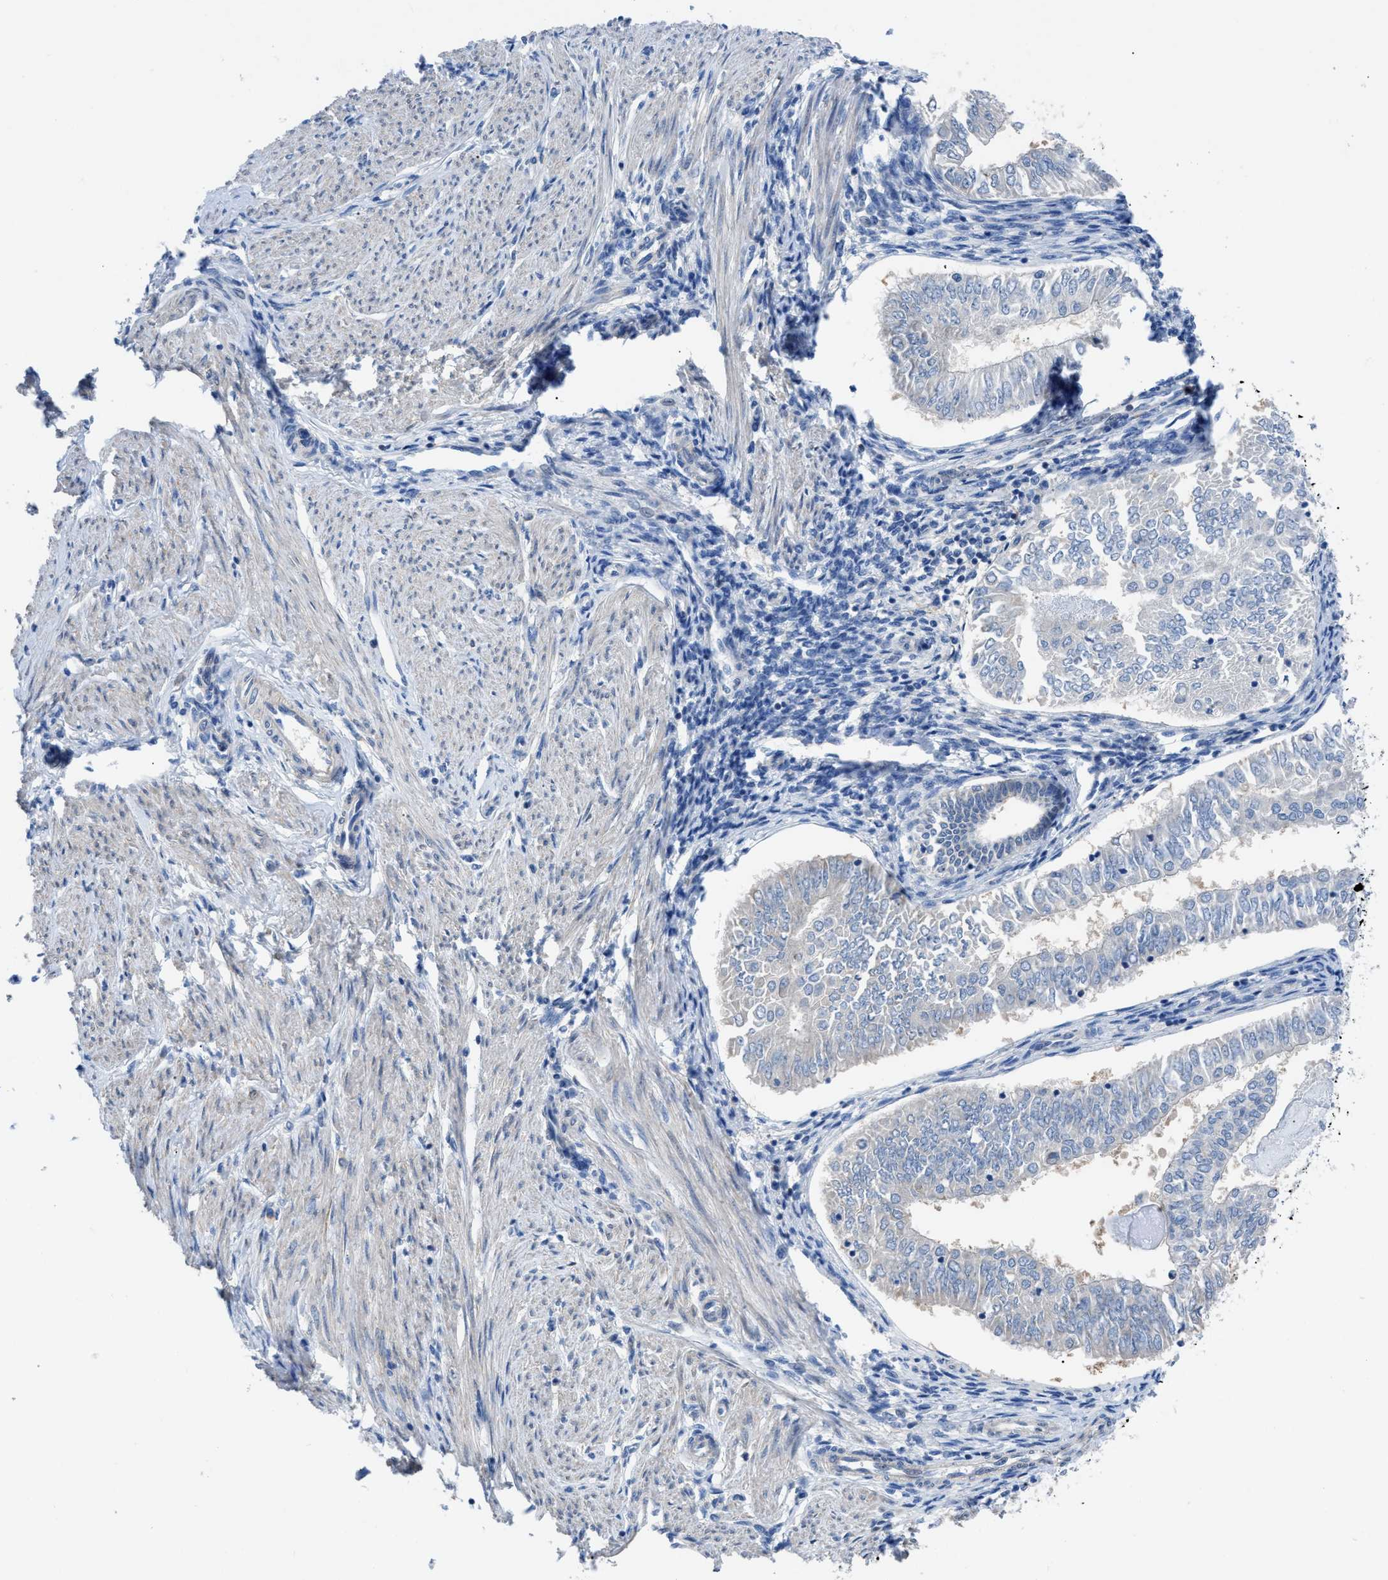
{"staining": {"intensity": "negative", "quantity": "none", "location": "none"}, "tissue": "endometrial cancer", "cell_type": "Tumor cells", "image_type": "cancer", "snomed": [{"axis": "morphology", "description": "Adenocarcinoma, NOS"}, {"axis": "topography", "description": "Endometrium"}], "caption": "This is an immunohistochemistry histopathology image of human endometrial adenocarcinoma. There is no expression in tumor cells.", "gene": "ITPR1", "patient": {"sex": "female", "age": 53}}